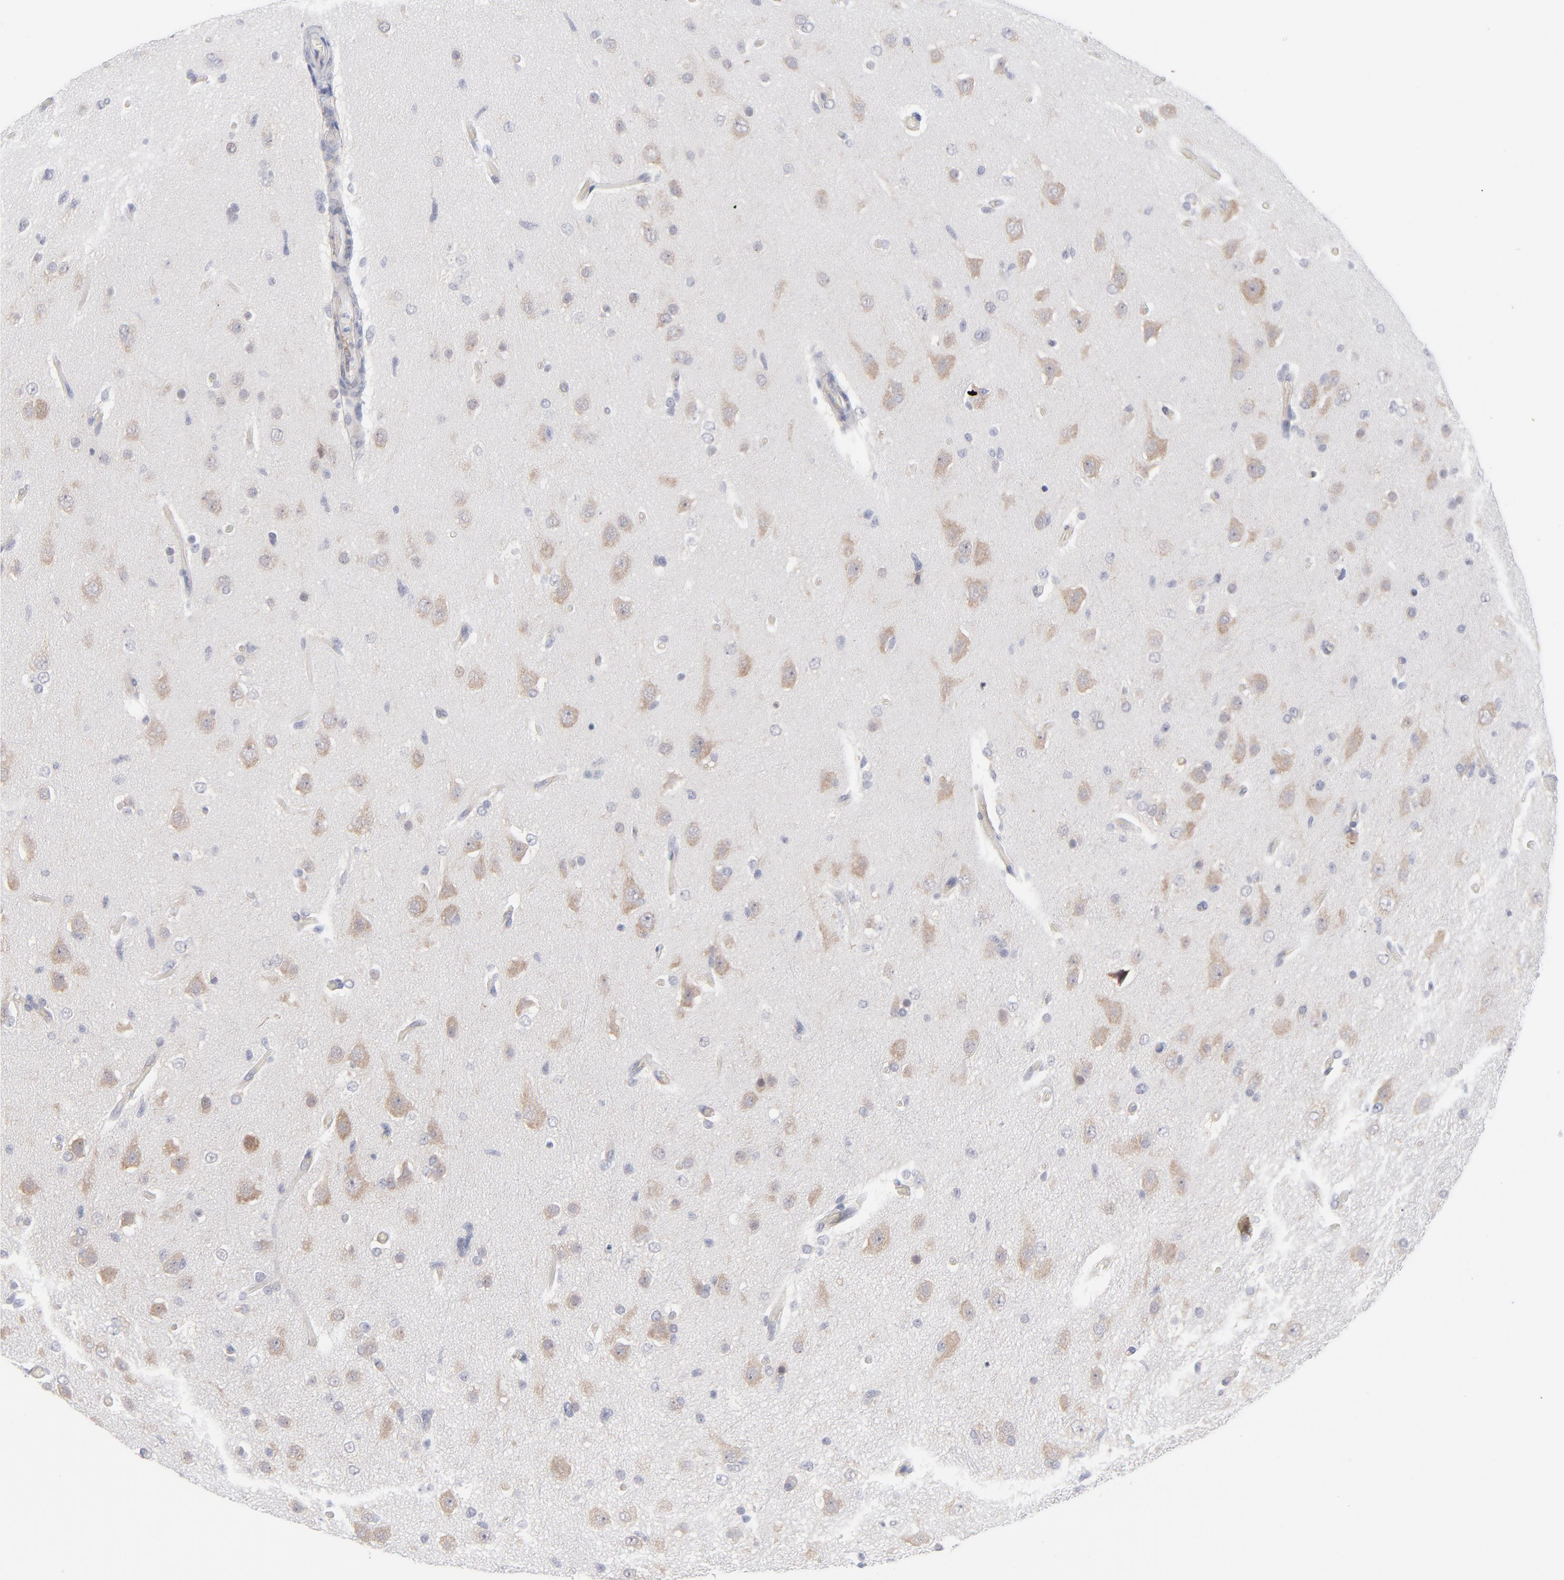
{"staining": {"intensity": "weak", "quantity": "25%-75%", "location": "cytoplasmic/membranous"}, "tissue": "glioma", "cell_type": "Tumor cells", "image_type": "cancer", "snomed": [{"axis": "morphology", "description": "Glioma, malignant, High grade"}, {"axis": "topography", "description": "Brain"}], "caption": "DAB (3,3'-diaminobenzidine) immunohistochemical staining of human high-grade glioma (malignant) demonstrates weak cytoplasmic/membranous protein positivity in about 25%-75% of tumor cells.", "gene": "RPS24", "patient": {"sex": "male", "age": 33}}